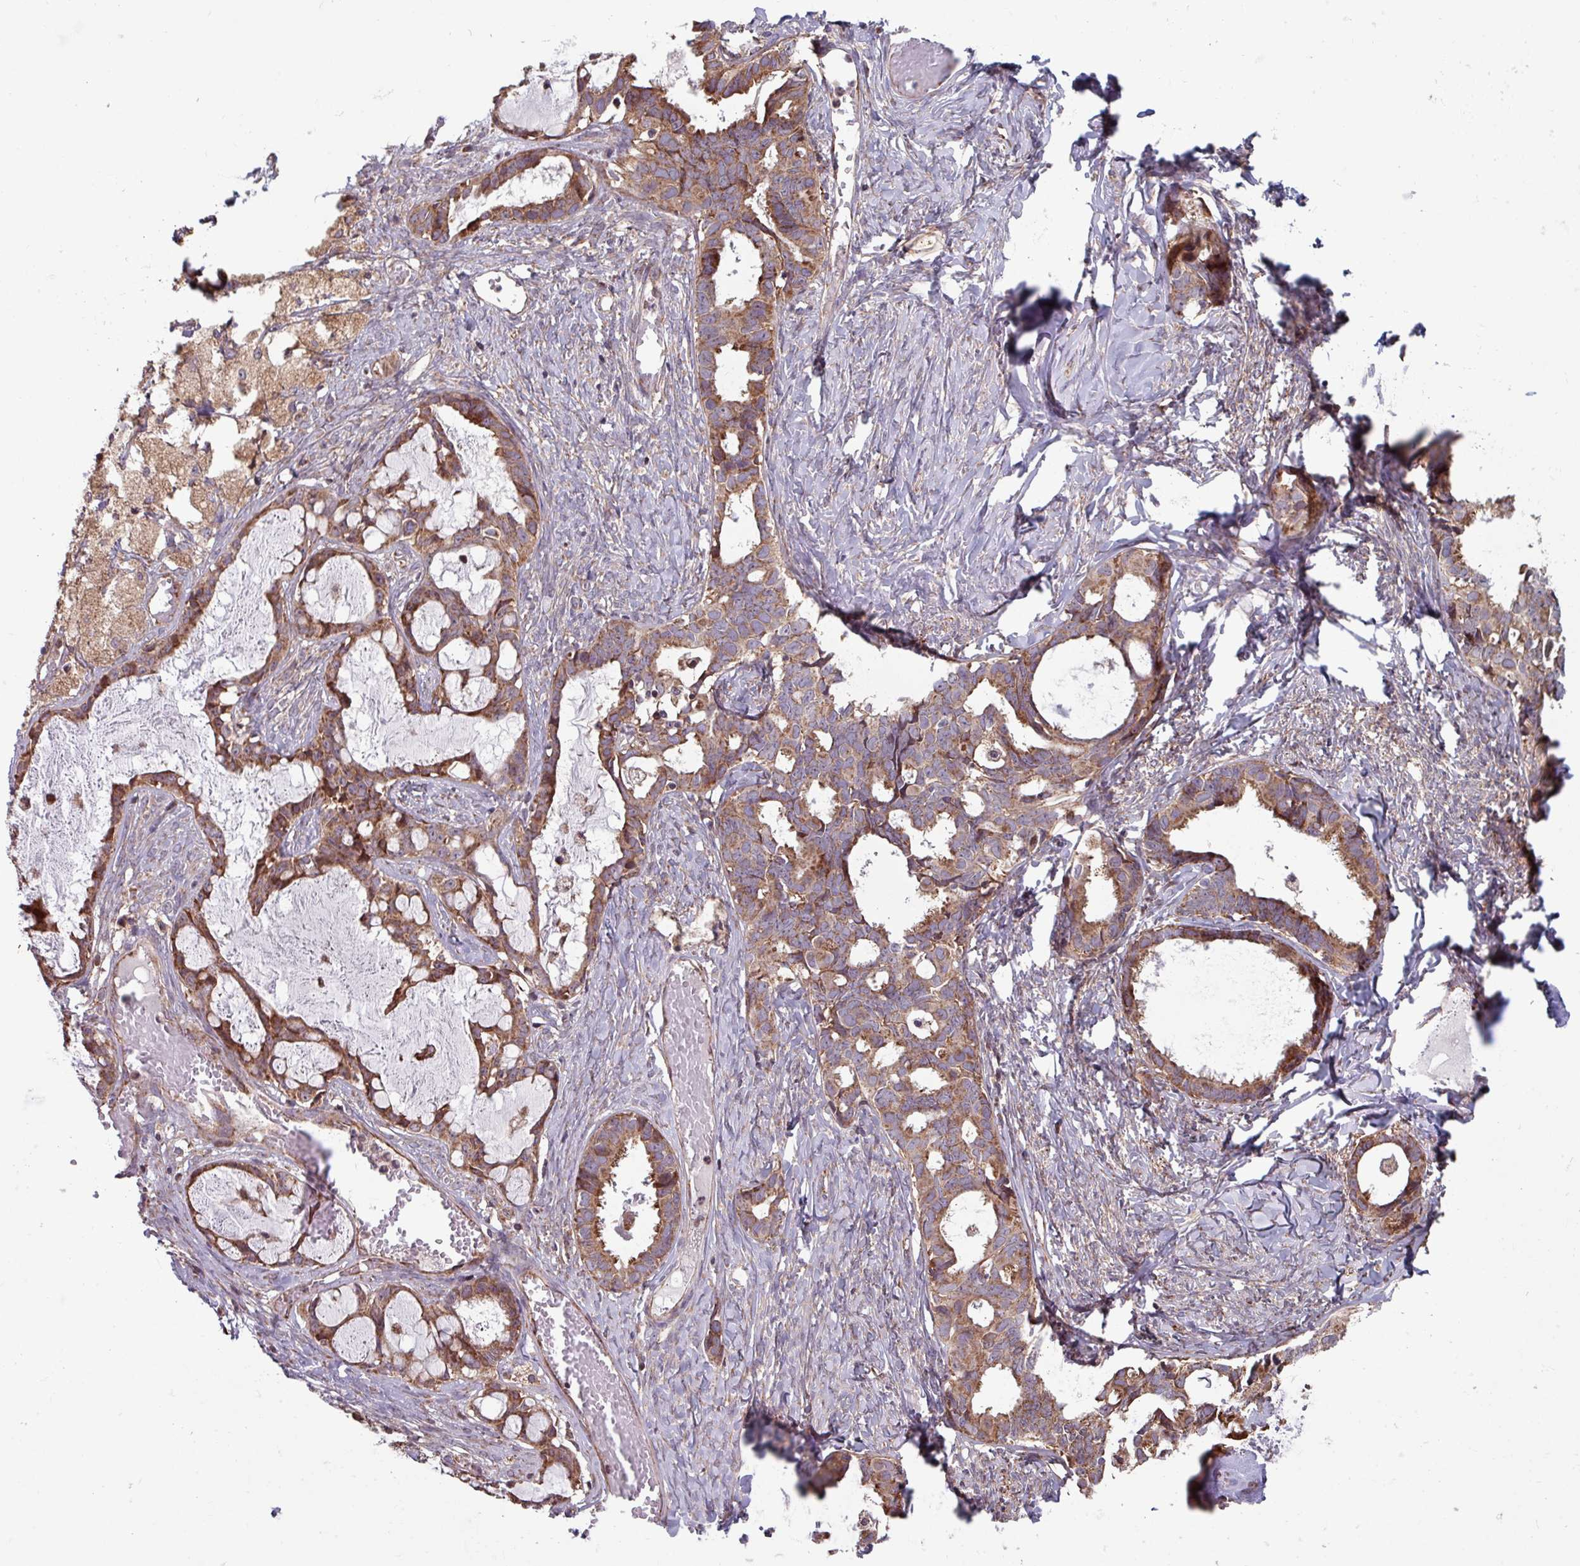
{"staining": {"intensity": "moderate", "quantity": ">75%", "location": "cytoplasmic/membranous"}, "tissue": "ovarian cancer", "cell_type": "Tumor cells", "image_type": "cancer", "snomed": [{"axis": "morphology", "description": "Cystadenocarcinoma, serous, NOS"}, {"axis": "topography", "description": "Ovary"}], "caption": "Immunohistochemical staining of ovarian serous cystadenocarcinoma exhibits moderate cytoplasmic/membranous protein expression in approximately >75% of tumor cells.", "gene": "COX7C", "patient": {"sex": "female", "age": 69}}